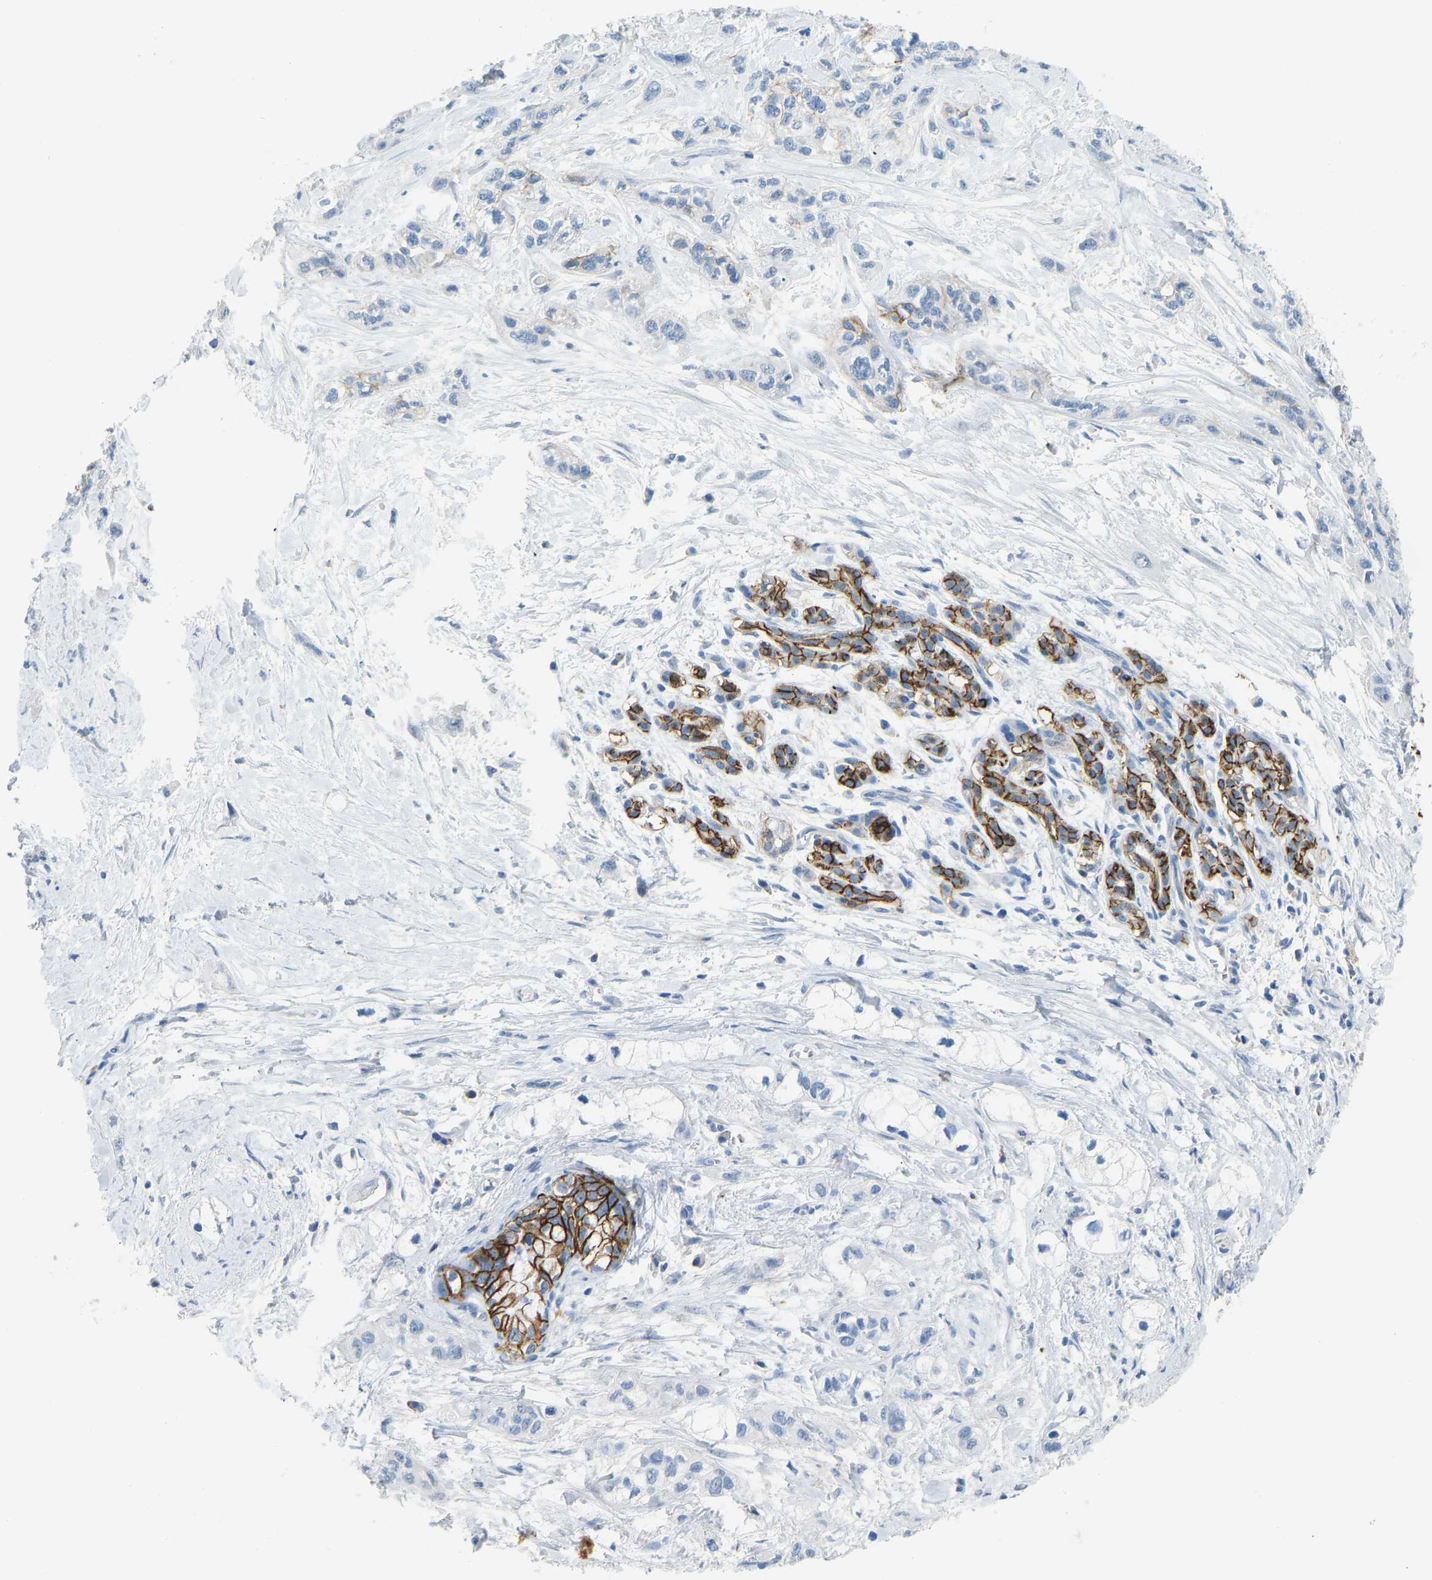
{"staining": {"intensity": "negative", "quantity": "none", "location": "none"}, "tissue": "pancreatic cancer", "cell_type": "Tumor cells", "image_type": "cancer", "snomed": [{"axis": "morphology", "description": "Adenocarcinoma, NOS"}, {"axis": "topography", "description": "Pancreas"}], "caption": "There is no significant expression in tumor cells of pancreatic cancer.", "gene": "ATP1A1", "patient": {"sex": "male", "age": 74}}